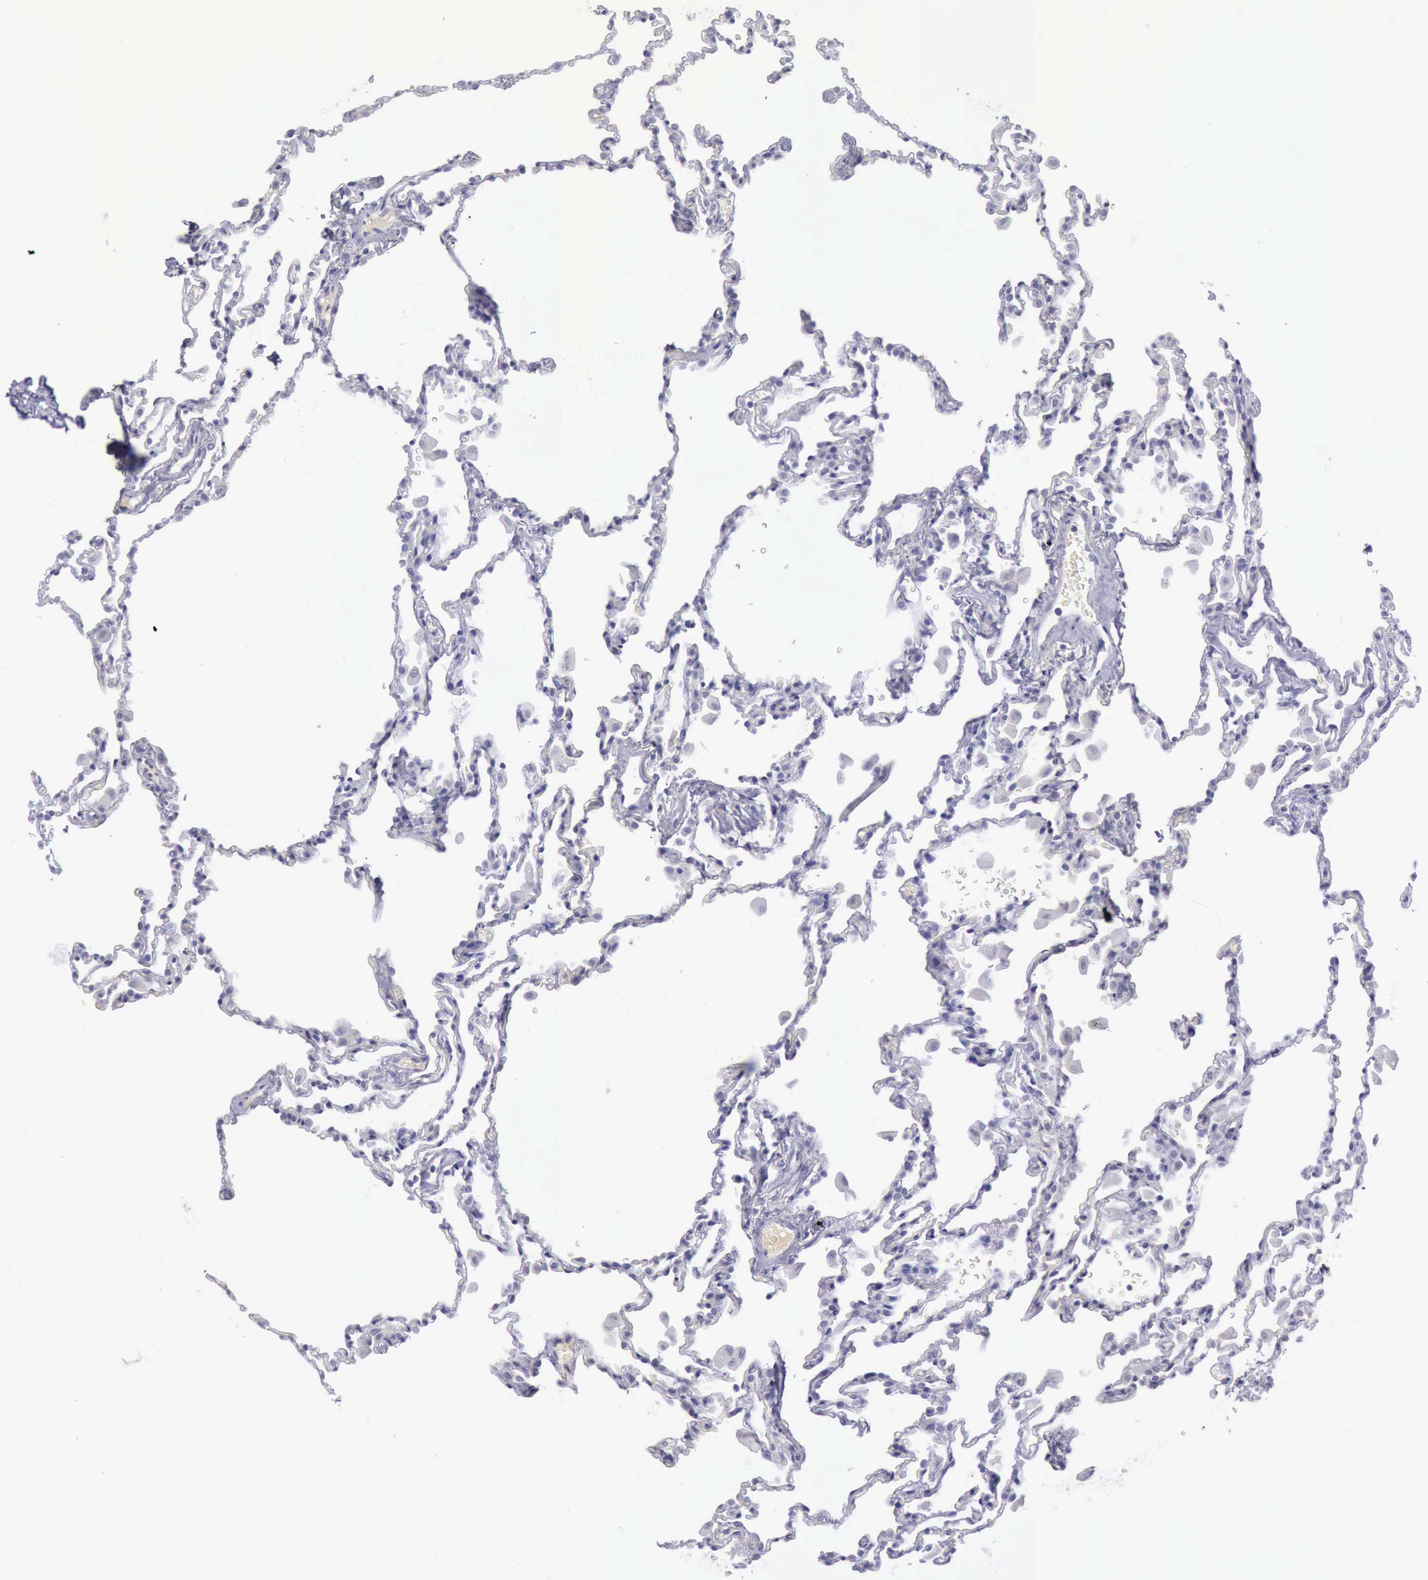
{"staining": {"intensity": "negative", "quantity": "none", "location": "none"}, "tissue": "lung", "cell_type": "Alveolar cells", "image_type": "normal", "snomed": [{"axis": "morphology", "description": "Normal tissue, NOS"}, {"axis": "topography", "description": "Lung"}], "caption": "Immunohistochemistry of benign human lung shows no expression in alveolar cells. (Stains: DAB IHC with hematoxylin counter stain, Microscopy: brightfield microscopy at high magnification).", "gene": "ARNT2", "patient": {"sex": "male", "age": 59}}